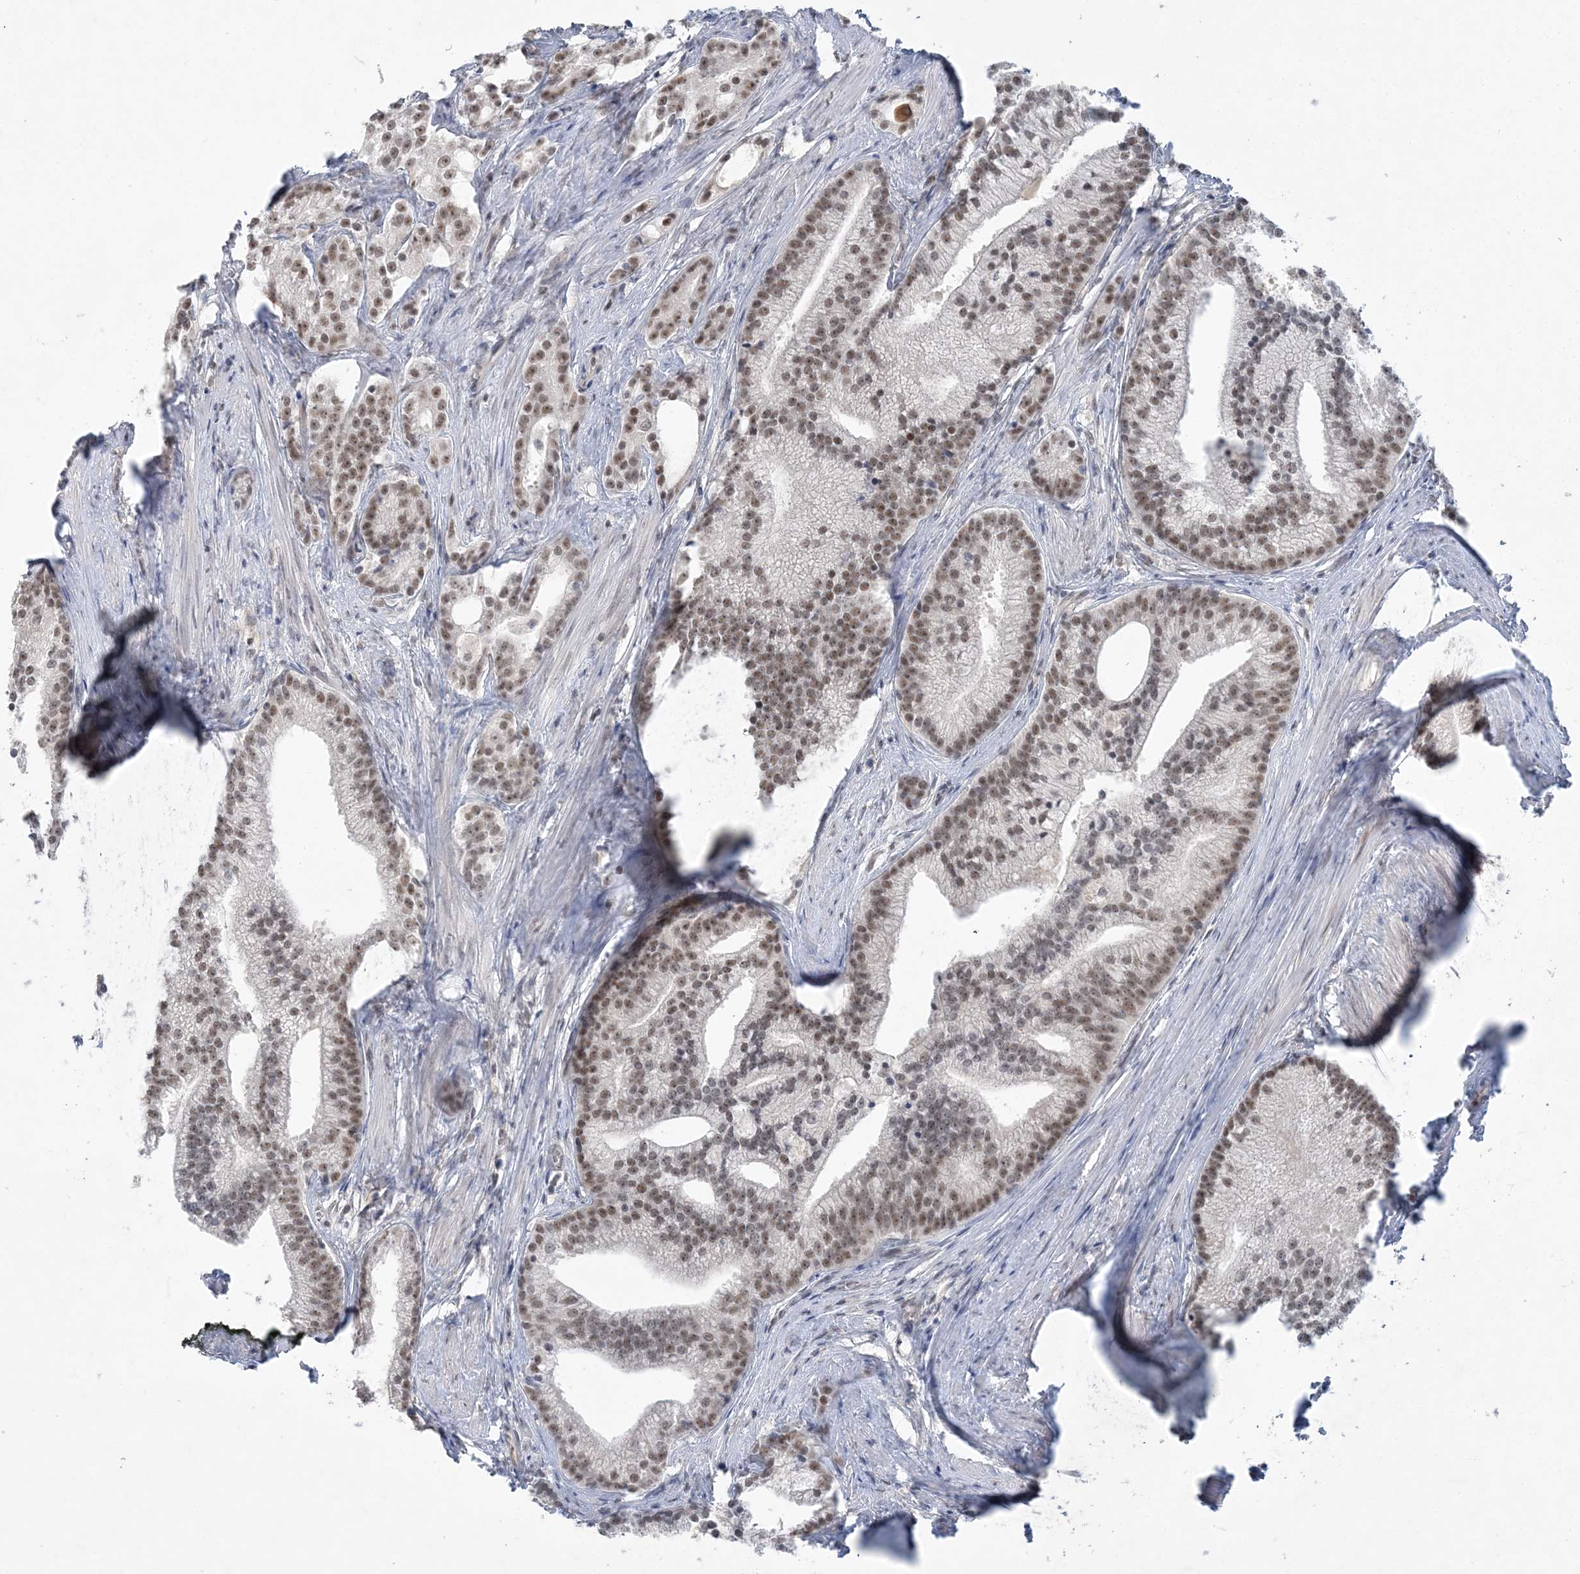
{"staining": {"intensity": "moderate", "quantity": ">75%", "location": "nuclear"}, "tissue": "prostate cancer", "cell_type": "Tumor cells", "image_type": "cancer", "snomed": [{"axis": "morphology", "description": "Adenocarcinoma, Low grade"}, {"axis": "topography", "description": "Prostate"}], "caption": "The image displays immunohistochemical staining of prostate cancer. There is moderate nuclear positivity is identified in about >75% of tumor cells.", "gene": "KMT2D", "patient": {"sex": "male", "age": 71}}